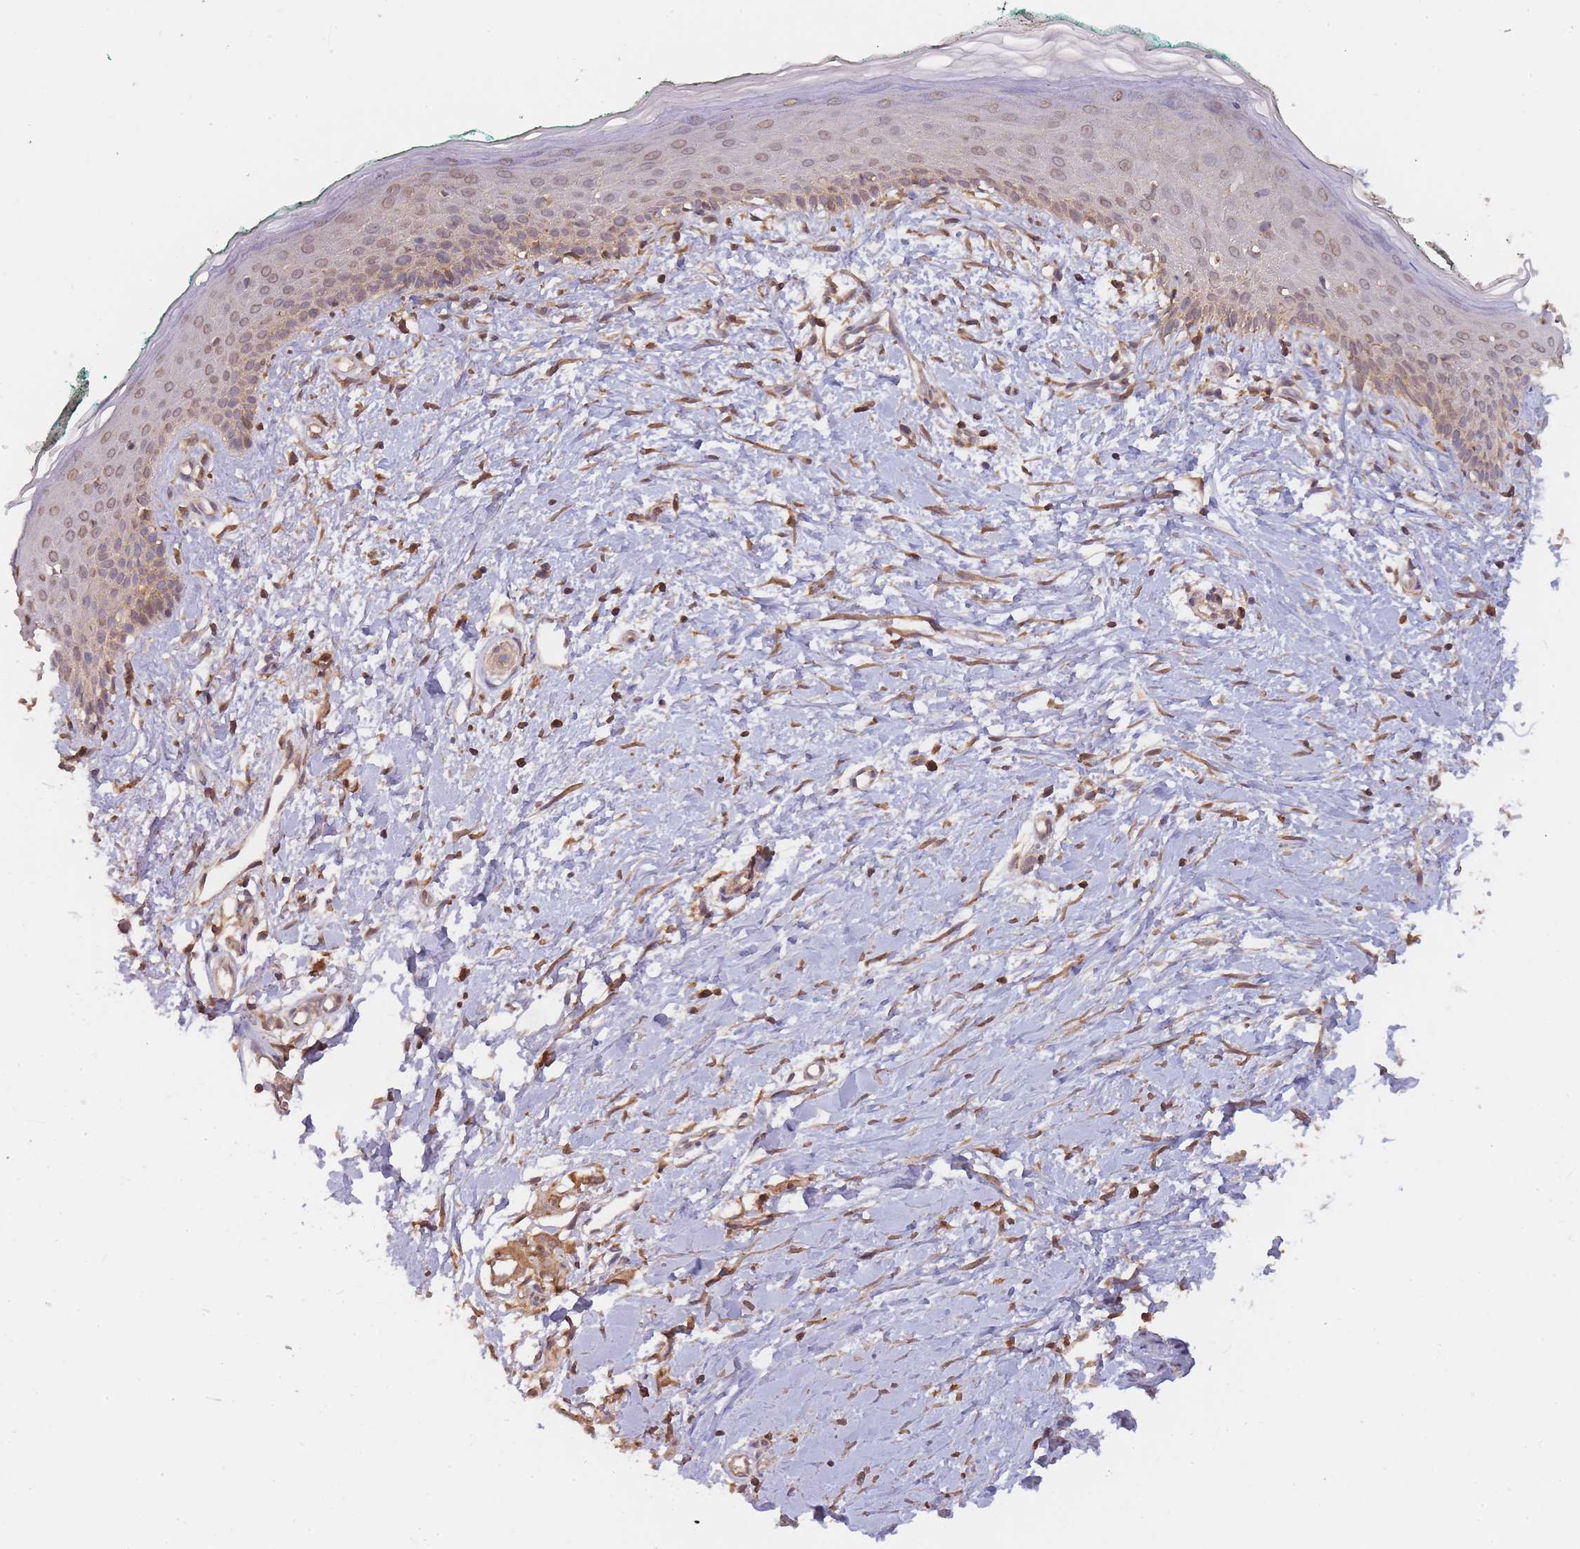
{"staining": {"intensity": "moderate", "quantity": ">75%", "location": "cytoplasmic/membranous"}, "tissue": "skin", "cell_type": "Fibroblasts", "image_type": "normal", "snomed": [{"axis": "morphology", "description": "Normal tissue, NOS"}, {"axis": "morphology", "description": "Malignant melanoma, NOS"}, {"axis": "topography", "description": "Skin"}], "caption": "Unremarkable skin exhibits moderate cytoplasmic/membranous positivity in approximately >75% of fibroblasts, visualized by immunohistochemistry. (DAB IHC, brown staining for protein, blue staining for nuclei).", "gene": "PIP4P1", "patient": {"sex": "male", "age": 62}}